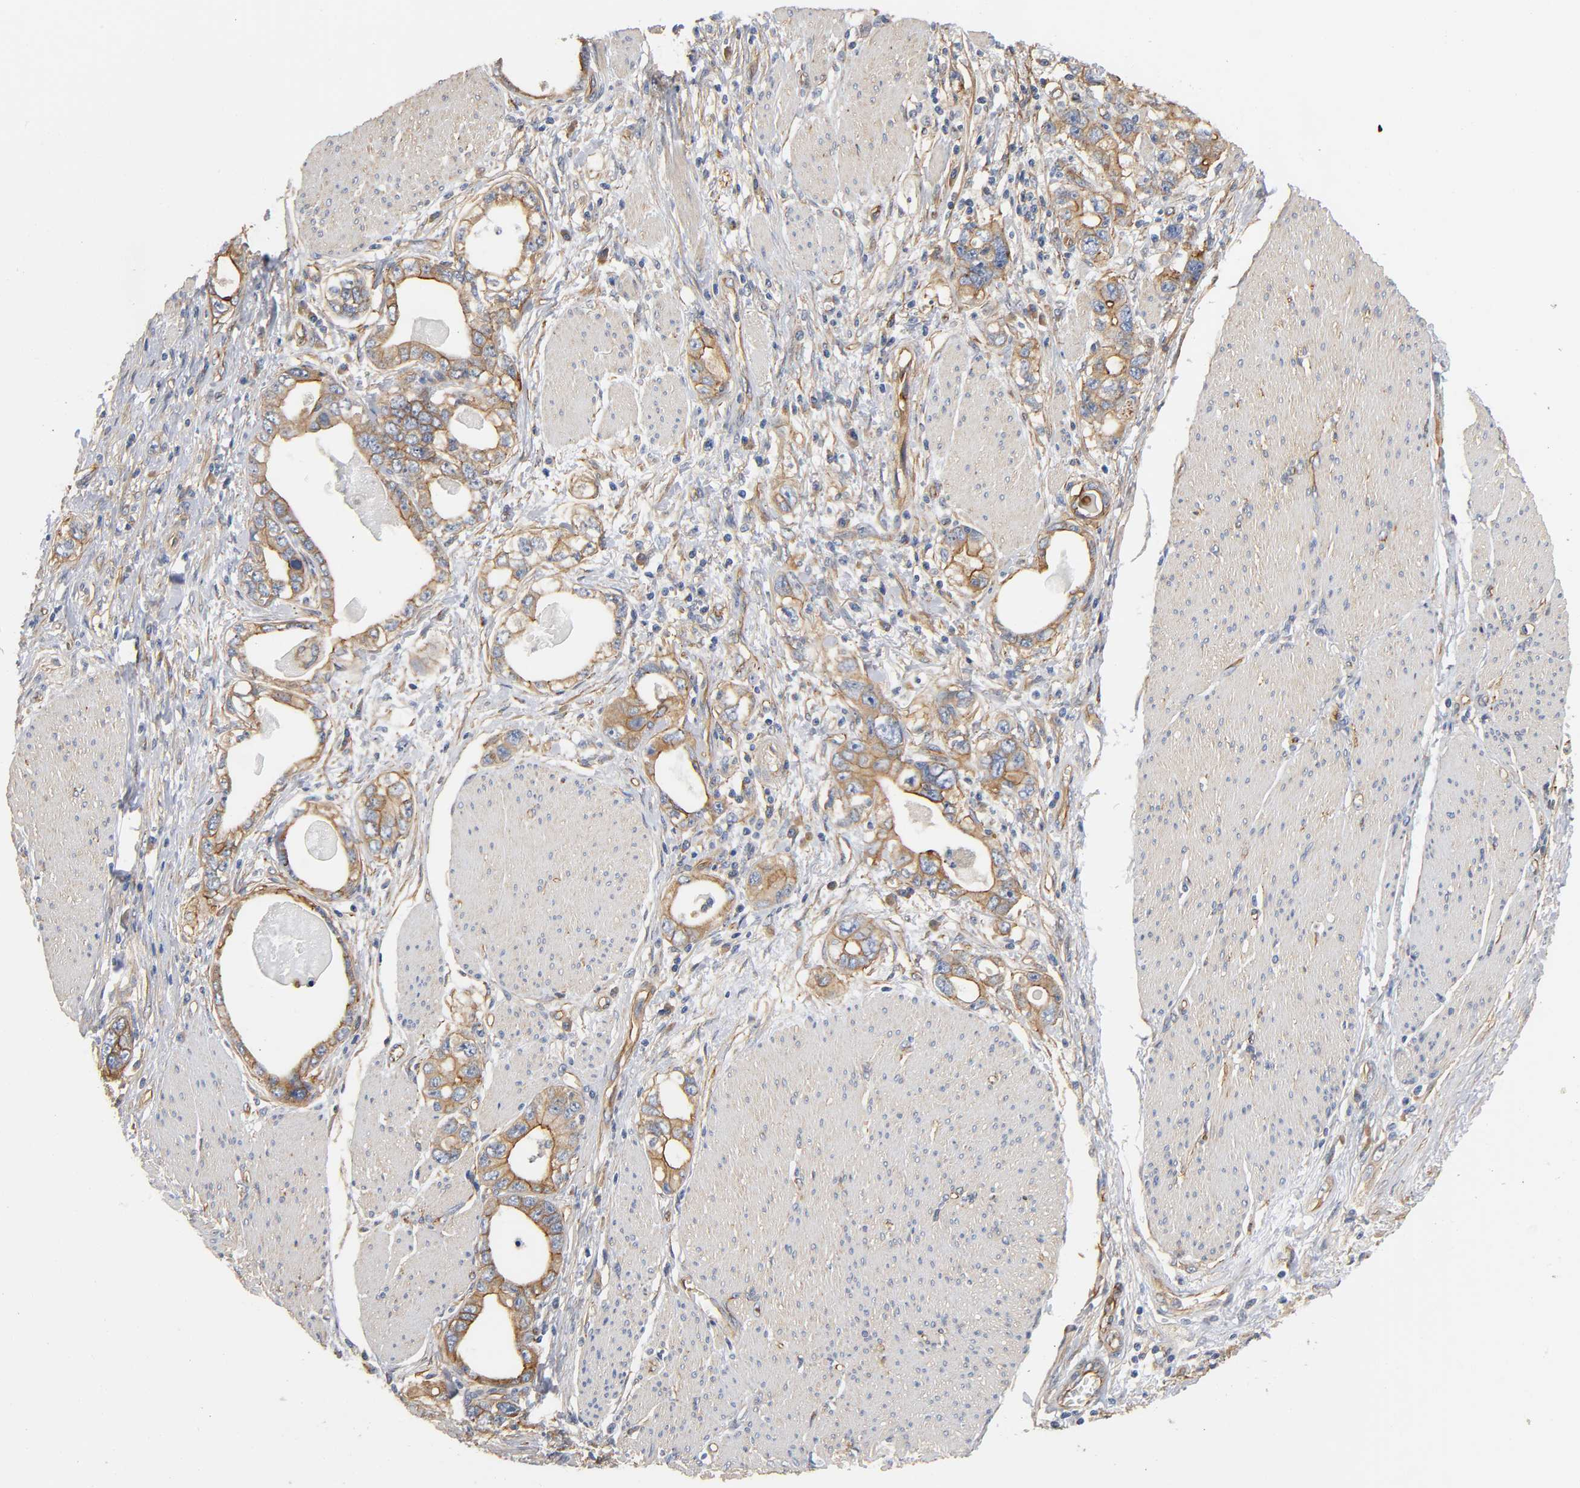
{"staining": {"intensity": "moderate", "quantity": ">75%", "location": "cytoplasmic/membranous"}, "tissue": "stomach cancer", "cell_type": "Tumor cells", "image_type": "cancer", "snomed": [{"axis": "morphology", "description": "Adenocarcinoma, NOS"}, {"axis": "topography", "description": "Stomach, lower"}], "caption": "Immunohistochemical staining of stomach adenocarcinoma exhibits medium levels of moderate cytoplasmic/membranous expression in approximately >75% of tumor cells. (Stains: DAB (3,3'-diaminobenzidine) in brown, nuclei in blue, Microscopy: brightfield microscopy at high magnification).", "gene": "MARS1", "patient": {"sex": "female", "age": 93}}